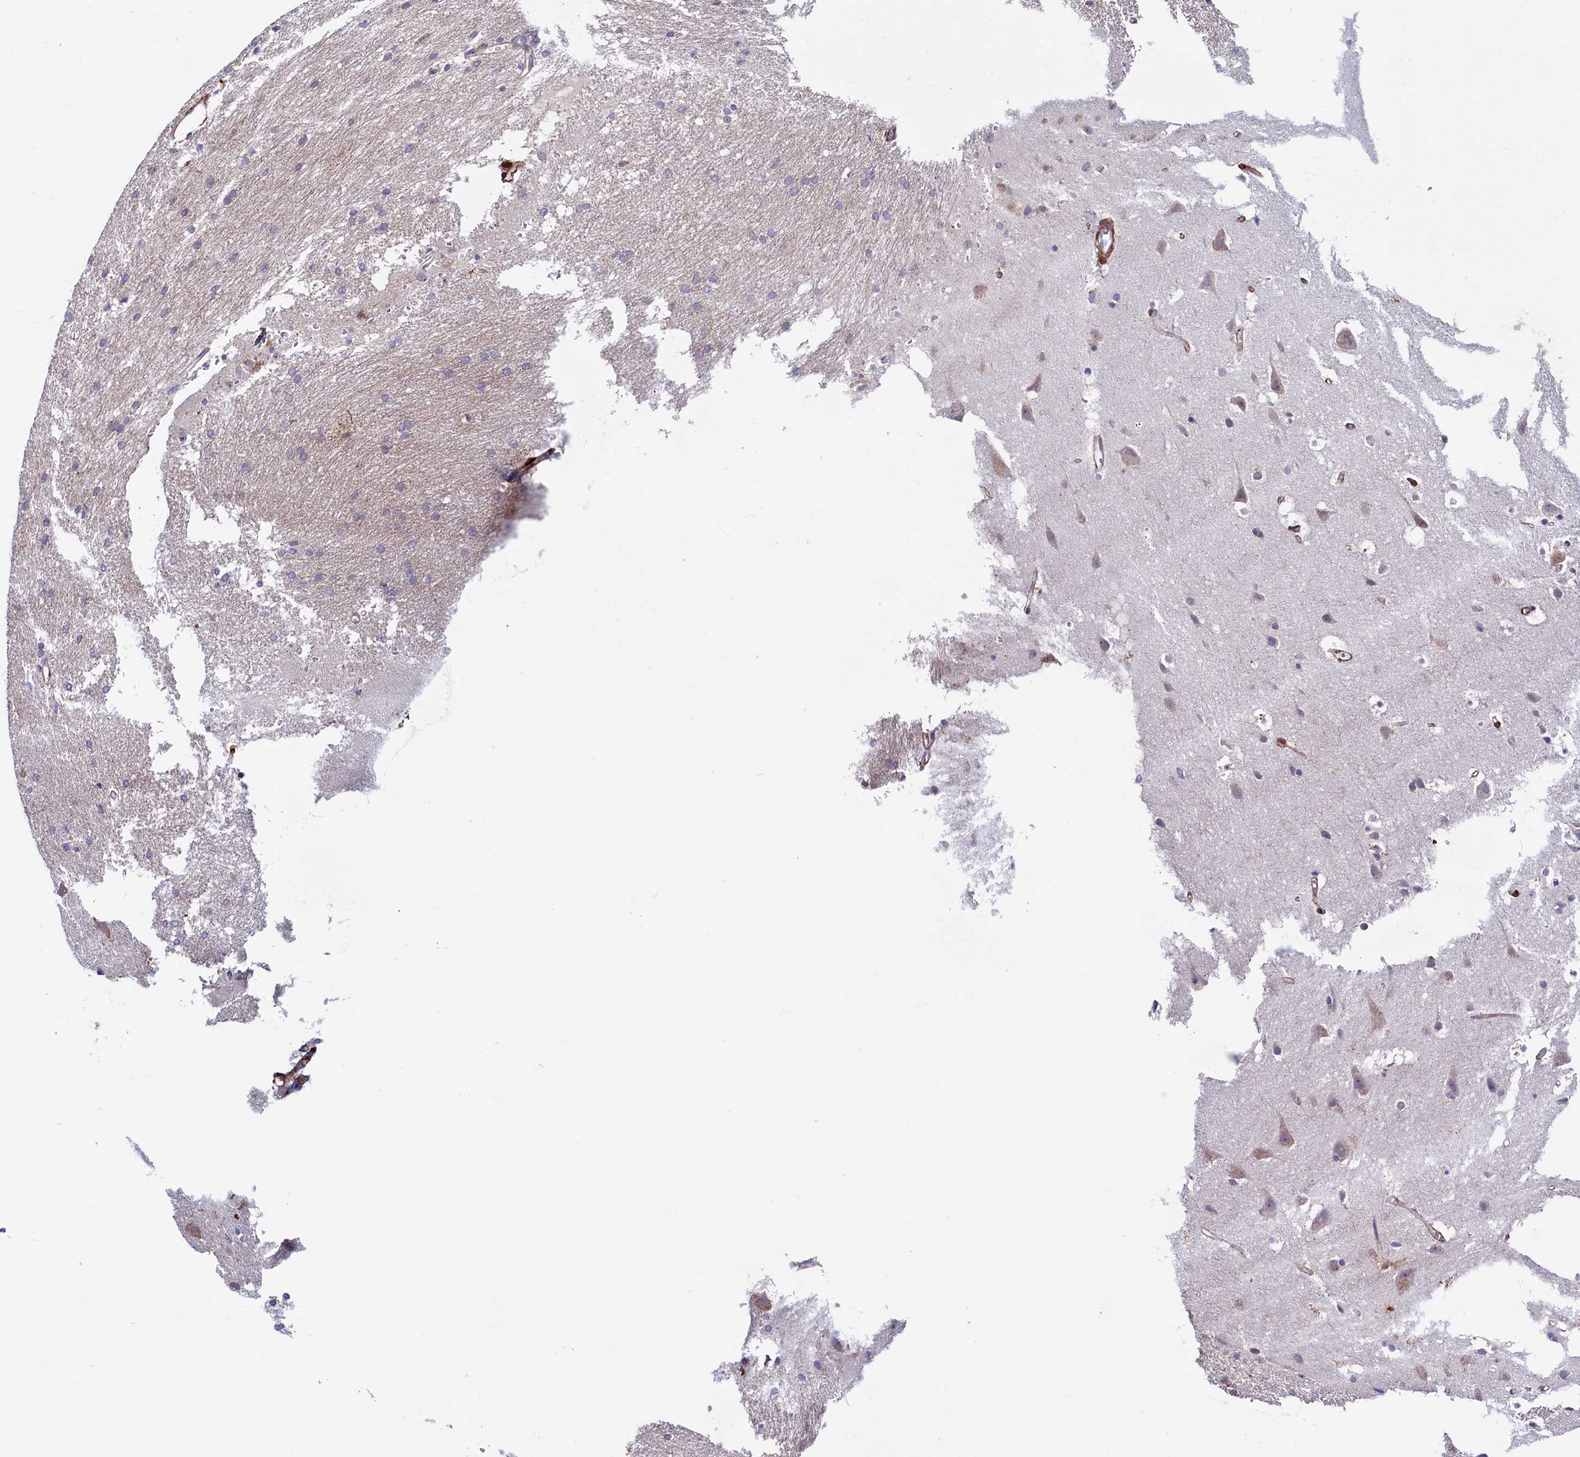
{"staining": {"intensity": "negative", "quantity": "none", "location": "none"}, "tissue": "cerebral cortex", "cell_type": "Endothelial cells", "image_type": "normal", "snomed": [{"axis": "morphology", "description": "Normal tissue, NOS"}, {"axis": "topography", "description": "Cerebral cortex"}], "caption": "A high-resolution micrograph shows immunohistochemistry (IHC) staining of benign cerebral cortex, which demonstrates no significant staining in endothelial cells. Nuclei are stained in blue.", "gene": "PACSIN3", "patient": {"sex": "male", "age": 54}}